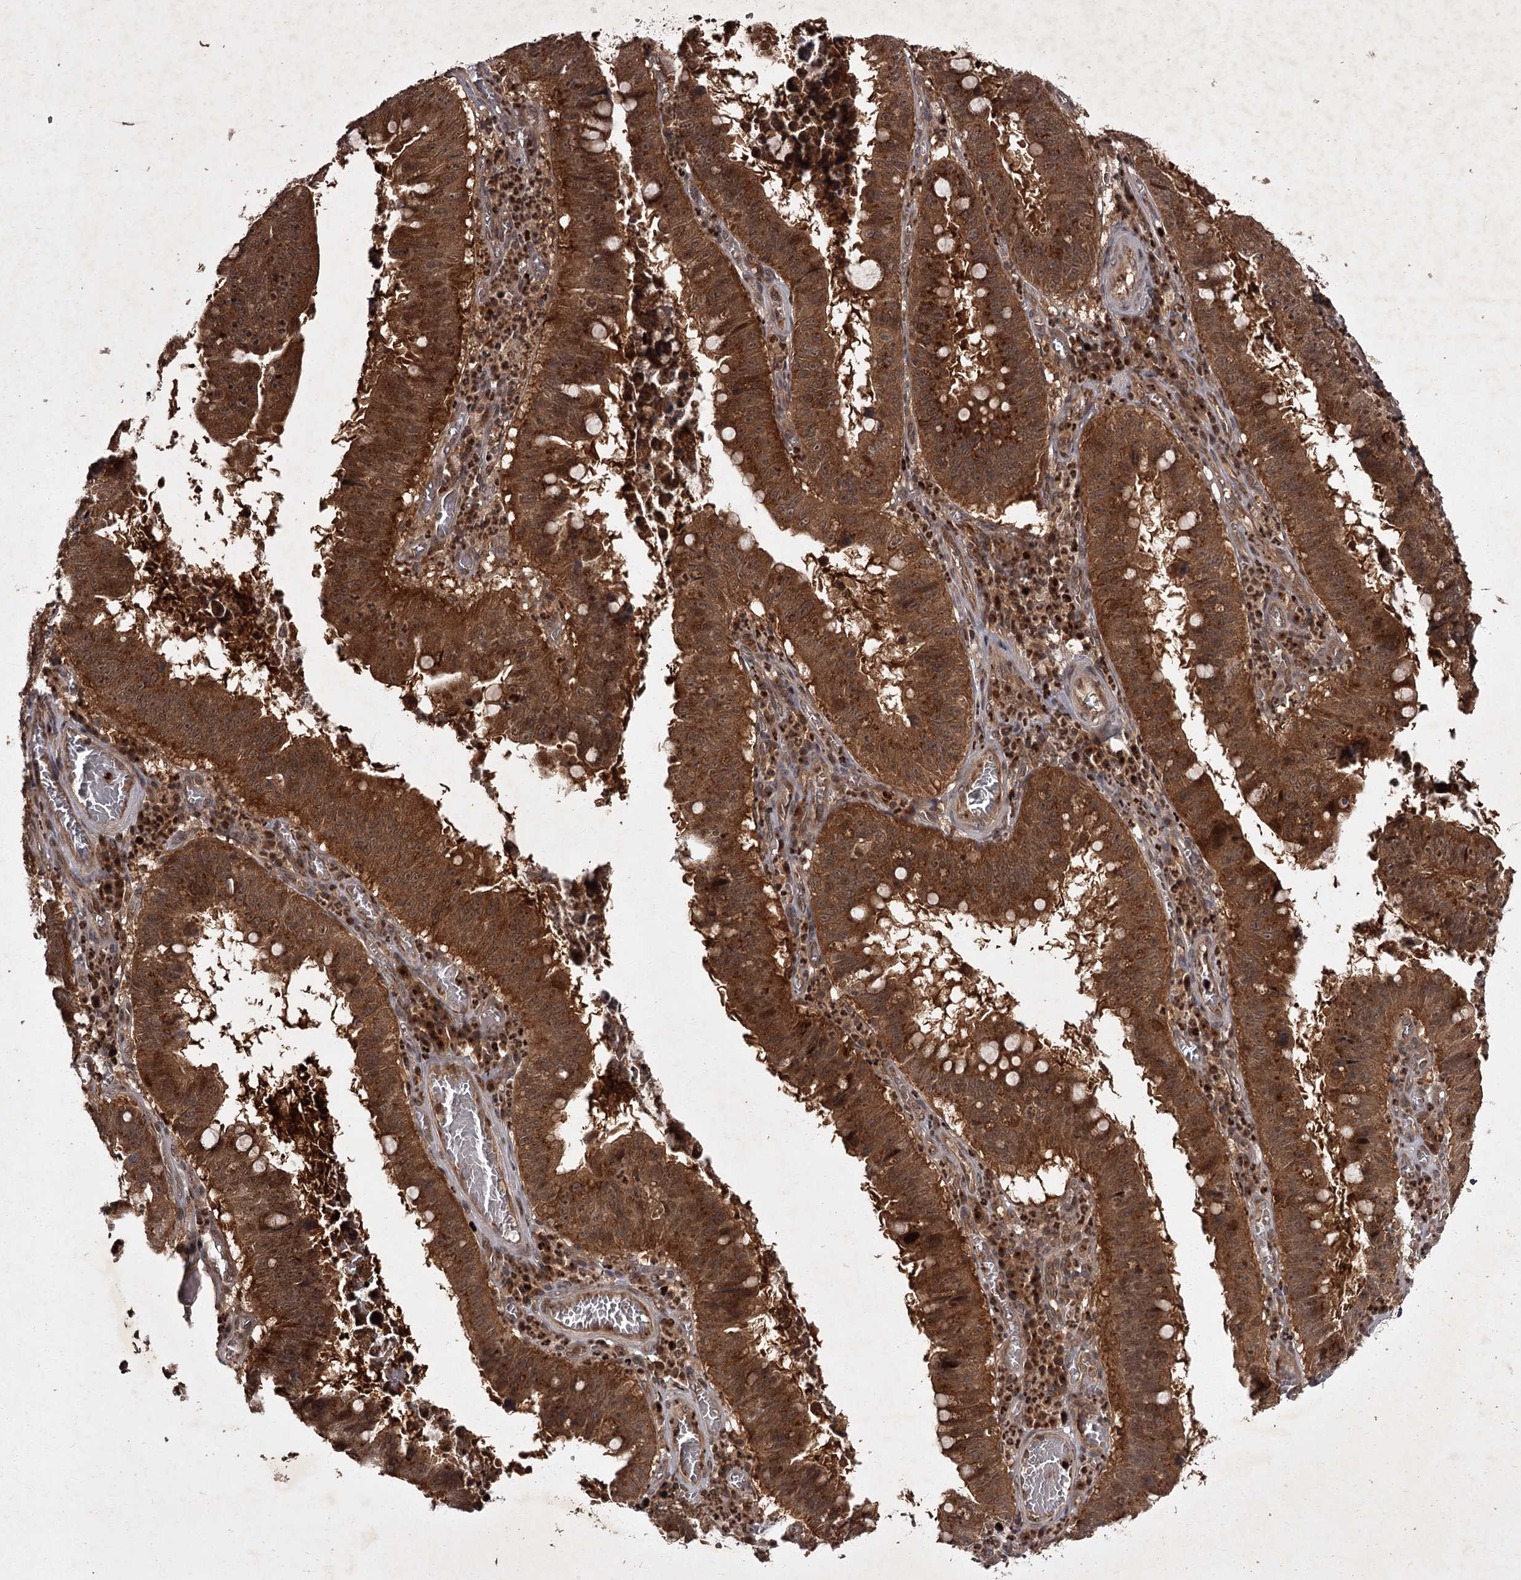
{"staining": {"intensity": "strong", "quantity": ">75%", "location": "cytoplasmic/membranous,nuclear"}, "tissue": "stomach cancer", "cell_type": "Tumor cells", "image_type": "cancer", "snomed": [{"axis": "morphology", "description": "Adenocarcinoma, NOS"}, {"axis": "topography", "description": "Stomach"}], "caption": "Human stomach cancer (adenocarcinoma) stained with a brown dye exhibits strong cytoplasmic/membranous and nuclear positive positivity in approximately >75% of tumor cells.", "gene": "TBC1D23", "patient": {"sex": "male", "age": 59}}